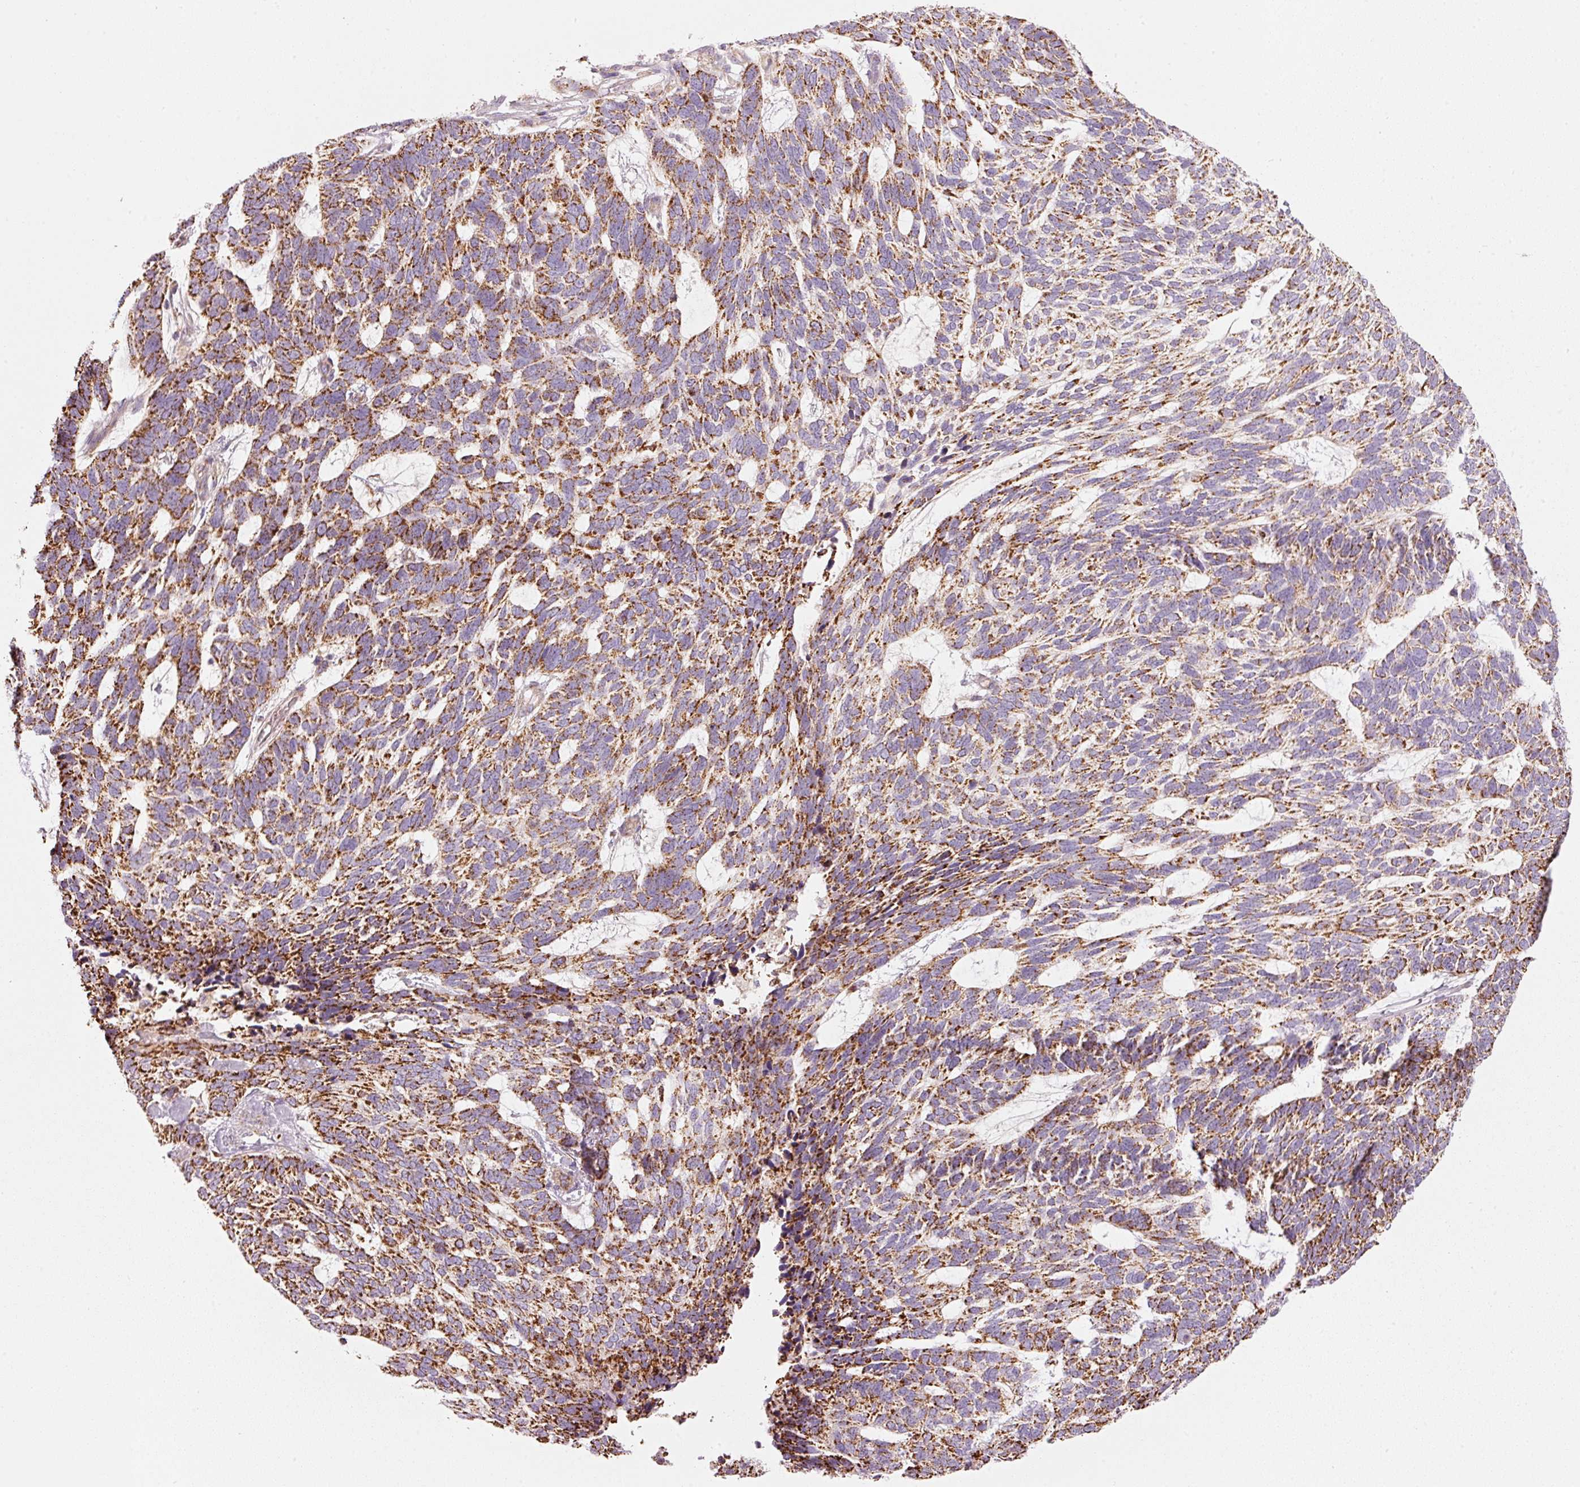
{"staining": {"intensity": "moderate", "quantity": ">75%", "location": "cytoplasmic/membranous"}, "tissue": "skin cancer", "cell_type": "Tumor cells", "image_type": "cancer", "snomed": [{"axis": "morphology", "description": "Basal cell carcinoma"}, {"axis": "topography", "description": "Skin"}], "caption": "Skin cancer (basal cell carcinoma) stained with immunohistochemistry (IHC) reveals moderate cytoplasmic/membranous positivity in approximately >75% of tumor cells.", "gene": "C17orf98", "patient": {"sex": "female", "age": 65}}